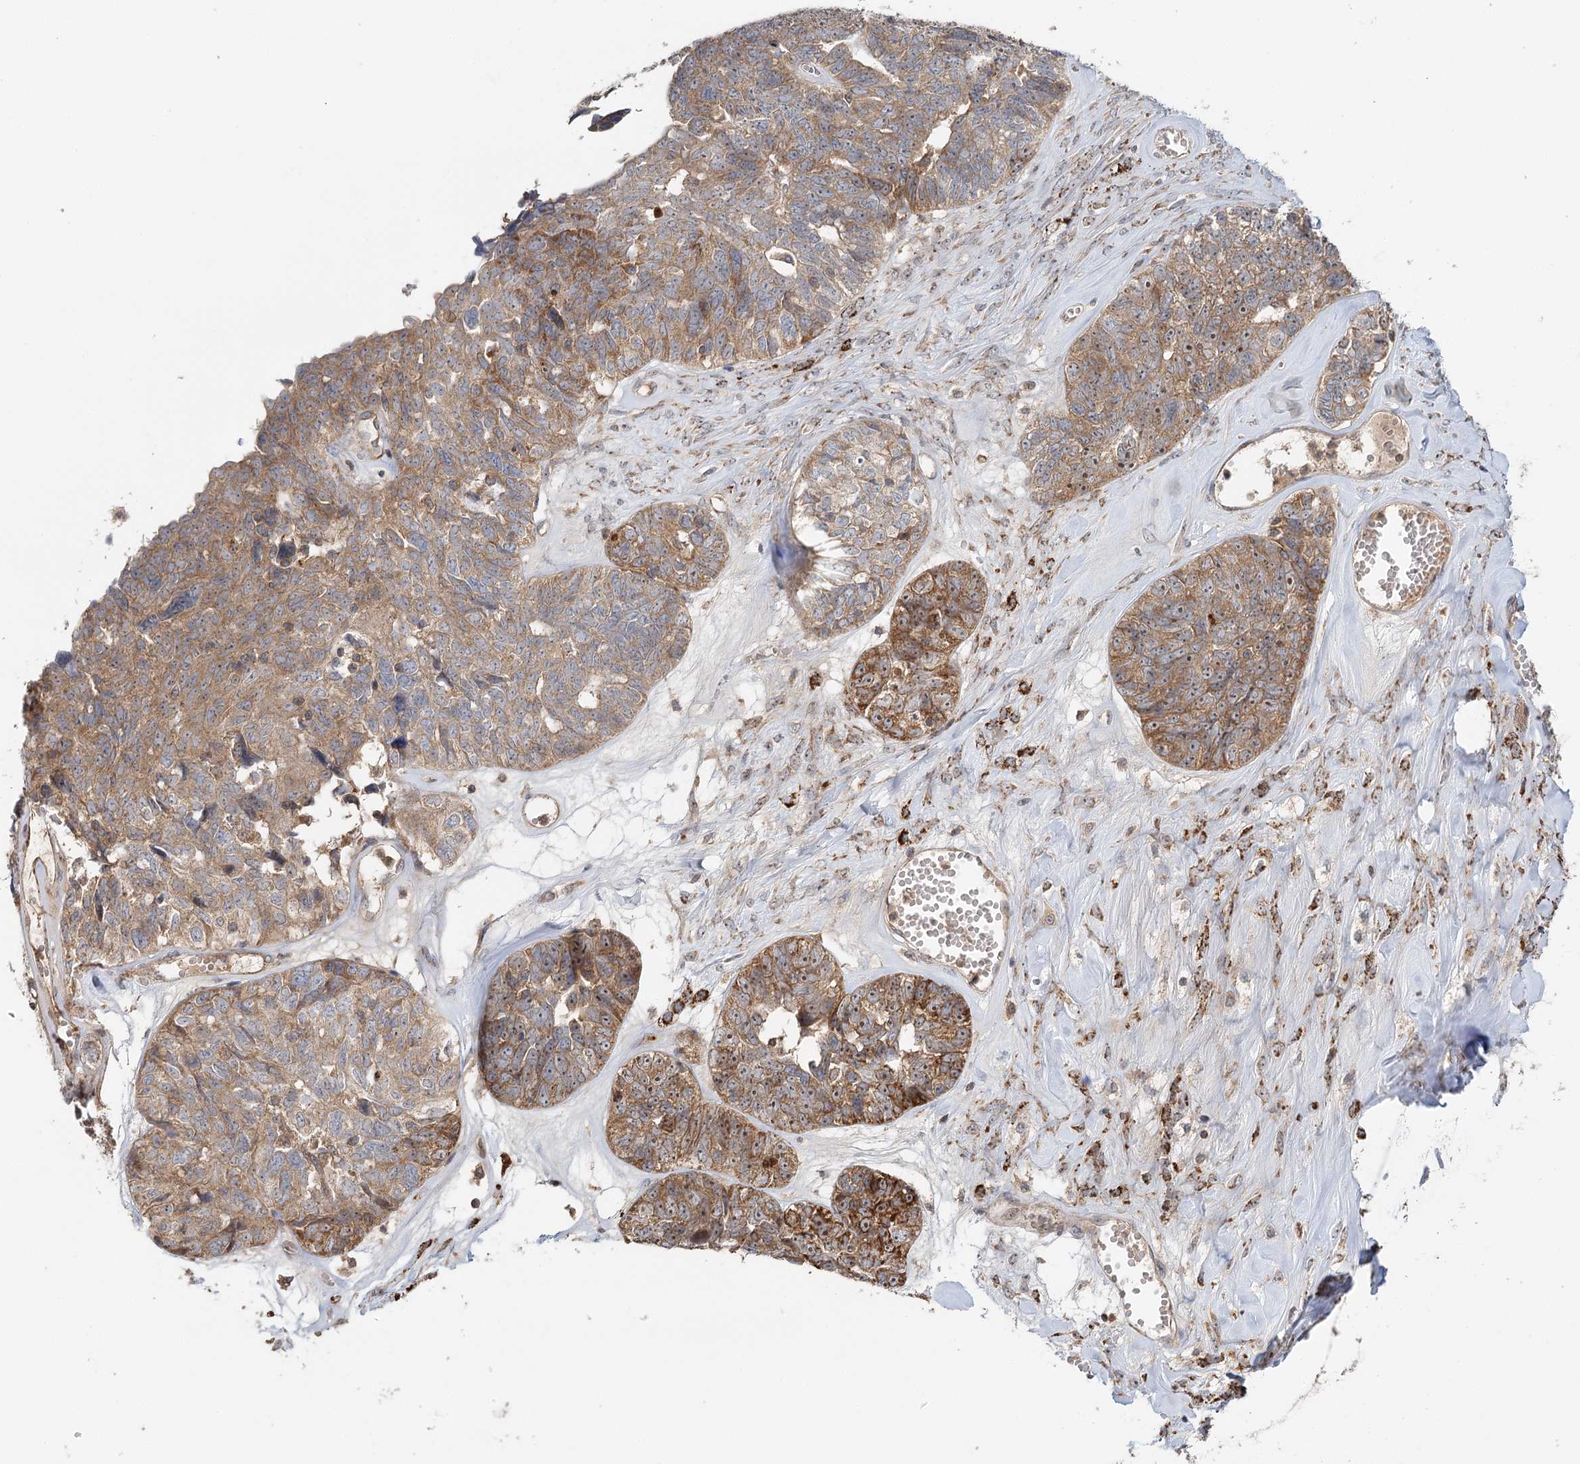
{"staining": {"intensity": "moderate", "quantity": "25%-75%", "location": "cytoplasmic/membranous,nuclear"}, "tissue": "ovarian cancer", "cell_type": "Tumor cells", "image_type": "cancer", "snomed": [{"axis": "morphology", "description": "Cystadenocarcinoma, serous, NOS"}, {"axis": "topography", "description": "Ovary"}], "caption": "Ovarian serous cystadenocarcinoma tissue demonstrates moderate cytoplasmic/membranous and nuclear positivity in approximately 25%-75% of tumor cells, visualized by immunohistochemistry.", "gene": "RAPGEF6", "patient": {"sex": "female", "age": 79}}